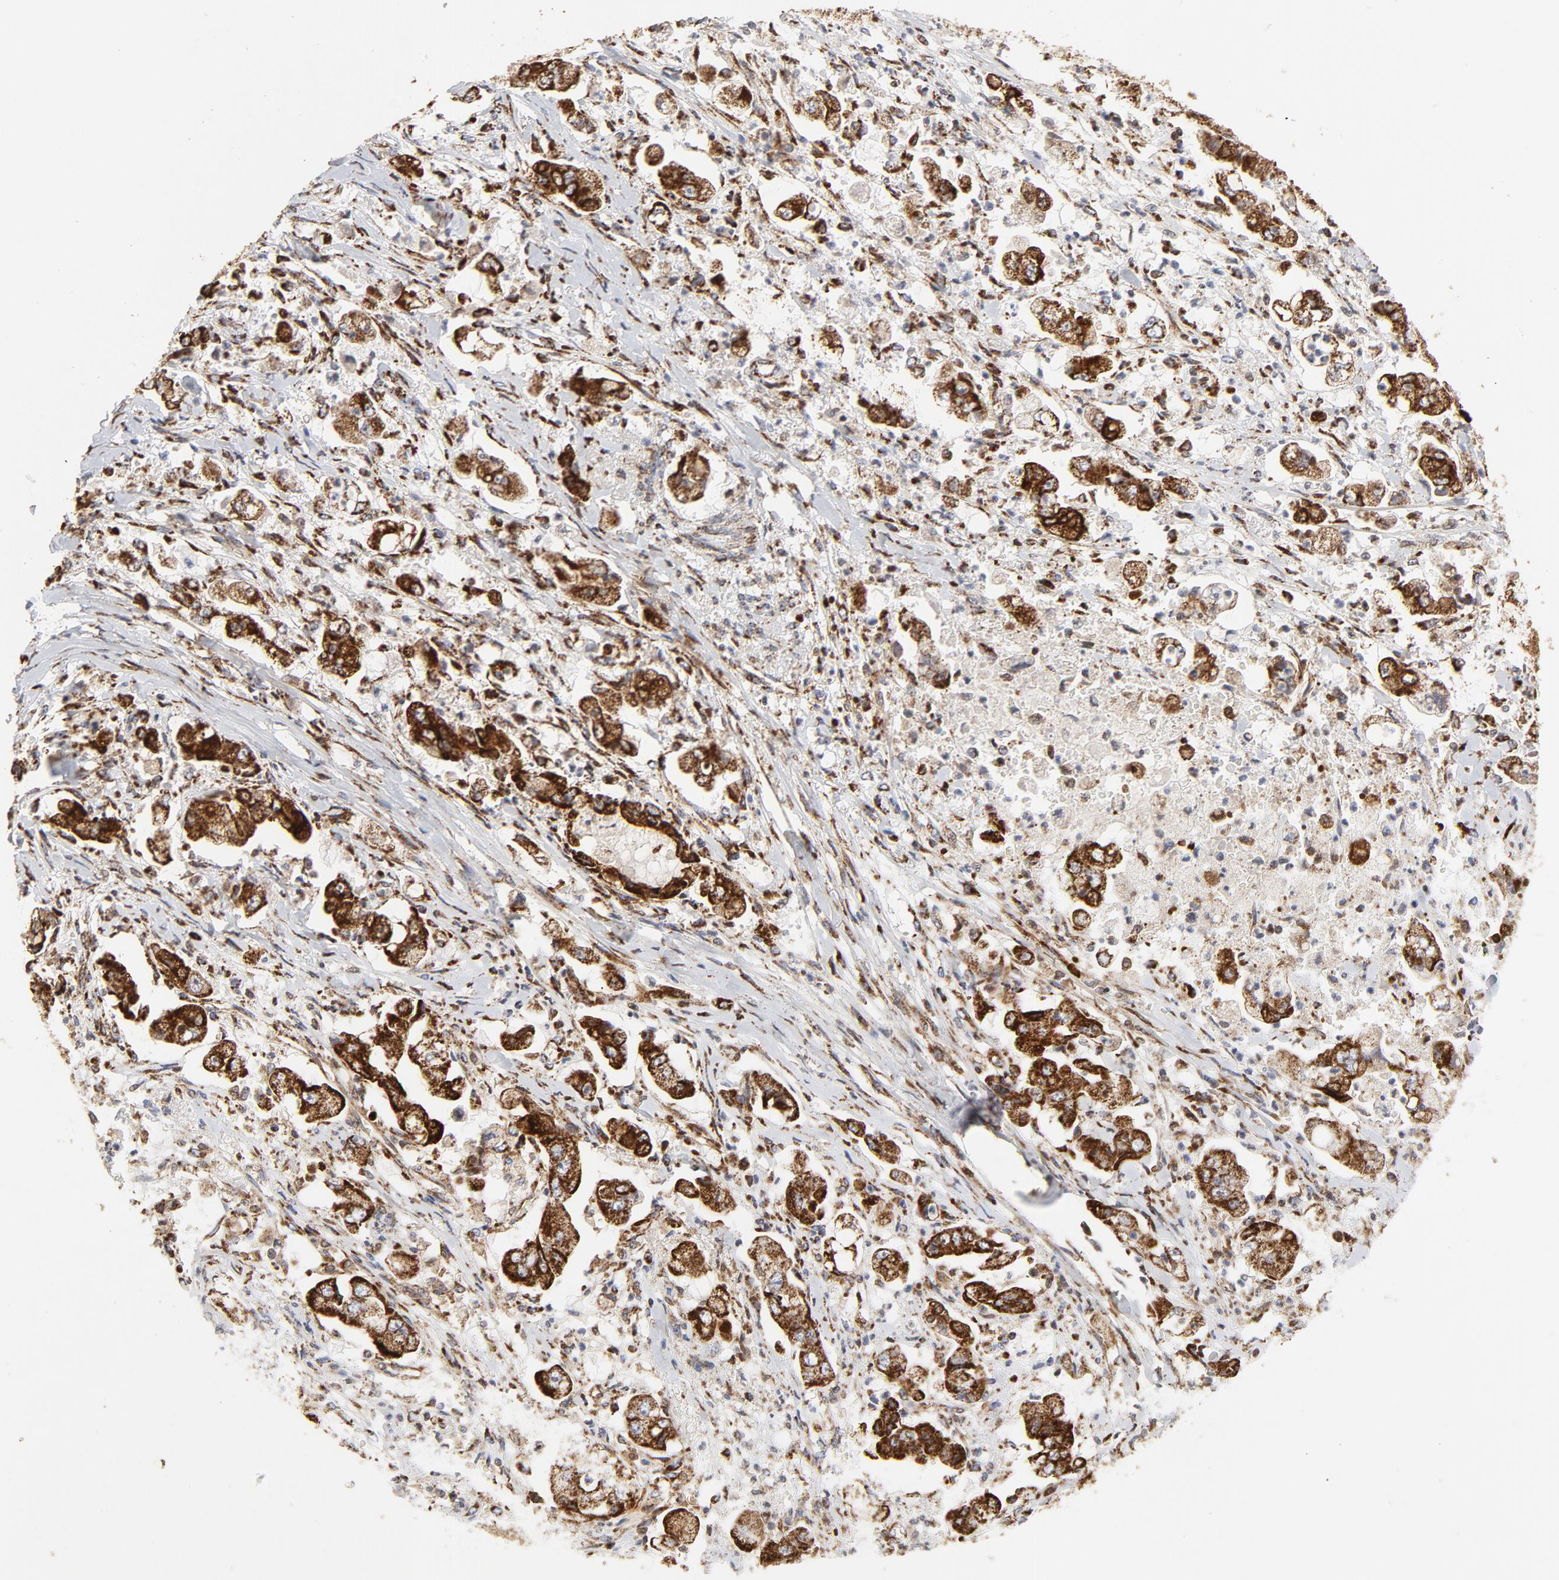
{"staining": {"intensity": "strong", "quantity": ">75%", "location": "cytoplasmic/membranous"}, "tissue": "stomach cancer", "cell_type": "Tumor cells", "image_type": "cancer", "snomed": [{"axis": "morphology", "description": "Adenocarcinoma, NOS"}, {"axis": "topography", "description": "Stomach"}], "caption": "An immunohistochemistry (IHC) histopathology image of tumor tissue is shown. Protein staining in brown shows strong cytoplasmic/membranous positivity in stomach cancer within tumor cells.", "gene": "CYCS", "patient": {"sex": "male", "age": 62}}